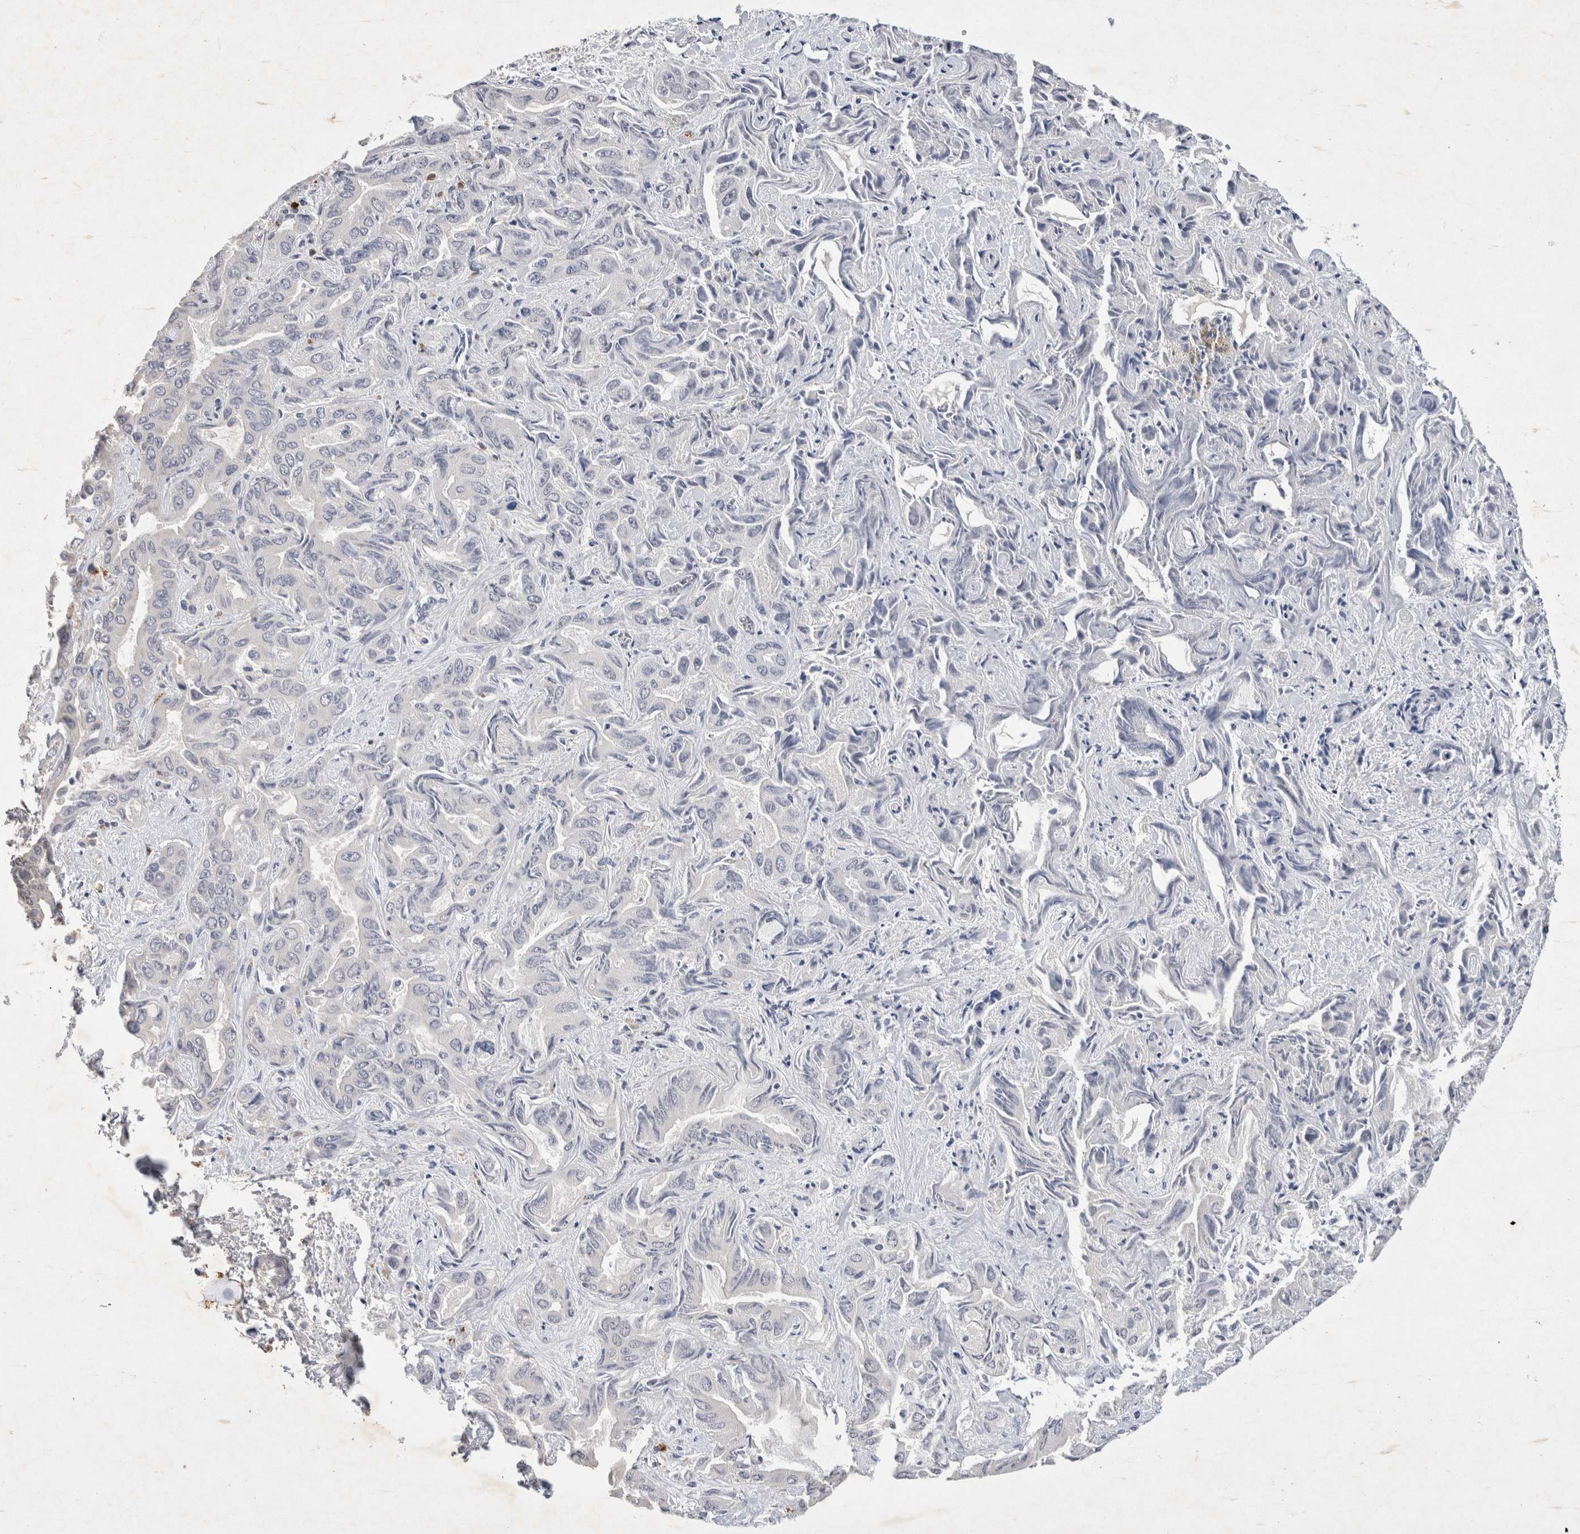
{"staining": {"intensity": "negative", "quantity": "none", "location": "none"}, "tissue": "liver cancer", "cell_type": "Tumor cells", "image_type": "cancer", "snomed": [{"axis": "morphology", "description": "Cholangiocarcinoma"}, {"axis": "topography", "description": "Liver"}], "caption": "The histopathology image reveals no significant staining in tumor cells of liver cancer.", "gene": "XRCC5", "patient": {"sex": "female", "age": 52}}